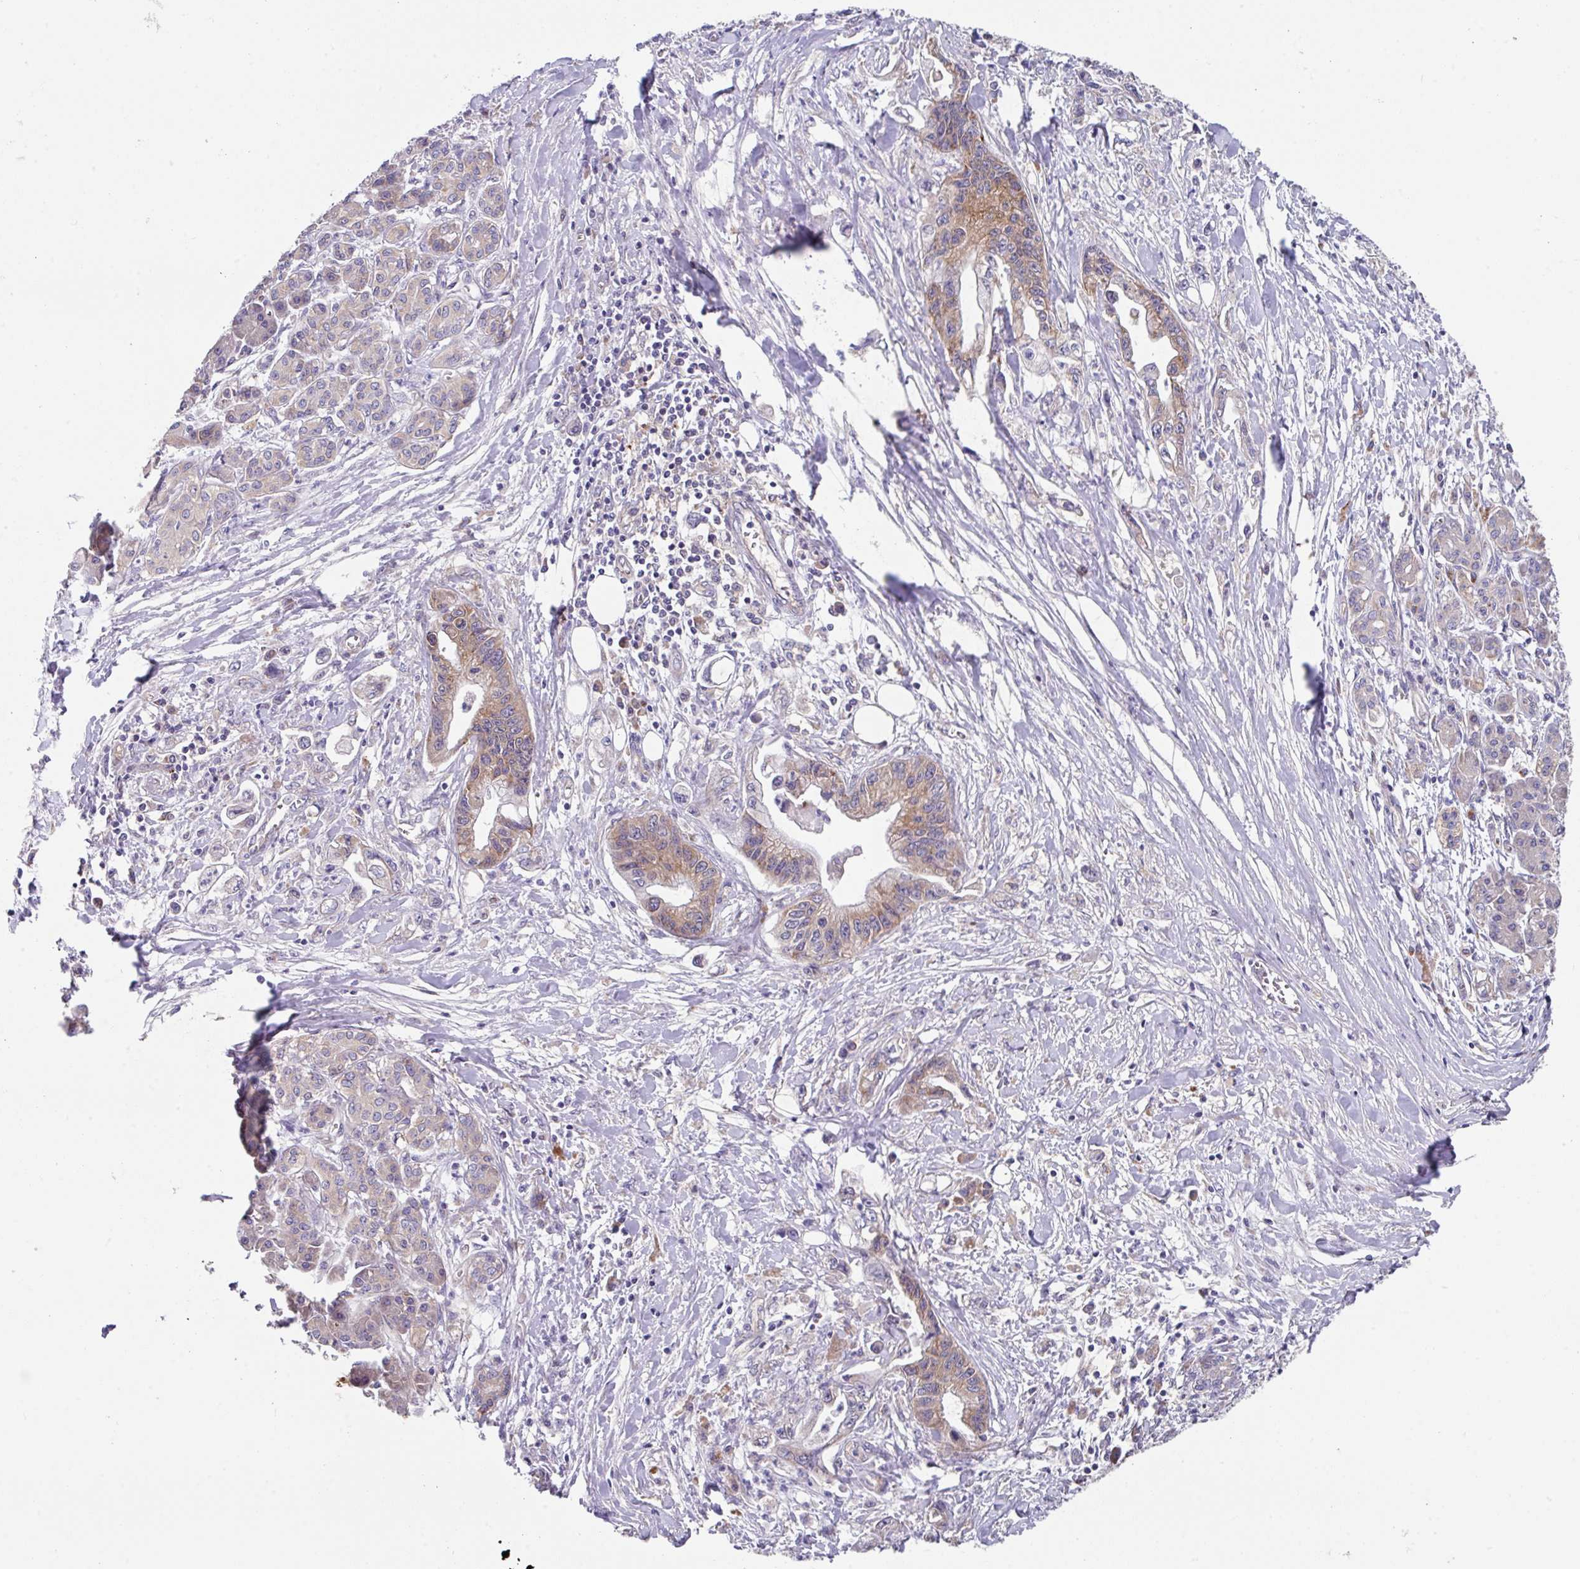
{"staining": {"intensity": "moderate", "quantity": ">75%", "location": "cytoplasmic/membranous"}, "tissue": "pancreatic cancer", "cell_type": "Tumor cells", "image_type": "cancer", "snomed": [{"axis": "morphology", "description": "Adenocarcinoma, NOS"}, {"axis": "topography", "description": "Pancreas"}], "caption": "Immunohistochemical staining of adenocarcinoma (pancreatic) reveals medium levels of moderate cytoplasmic/membranous protein expression in about >75% of tumor cells.", "gene": "EIF4B", "patient": {"sex": "male", "age": 61}}